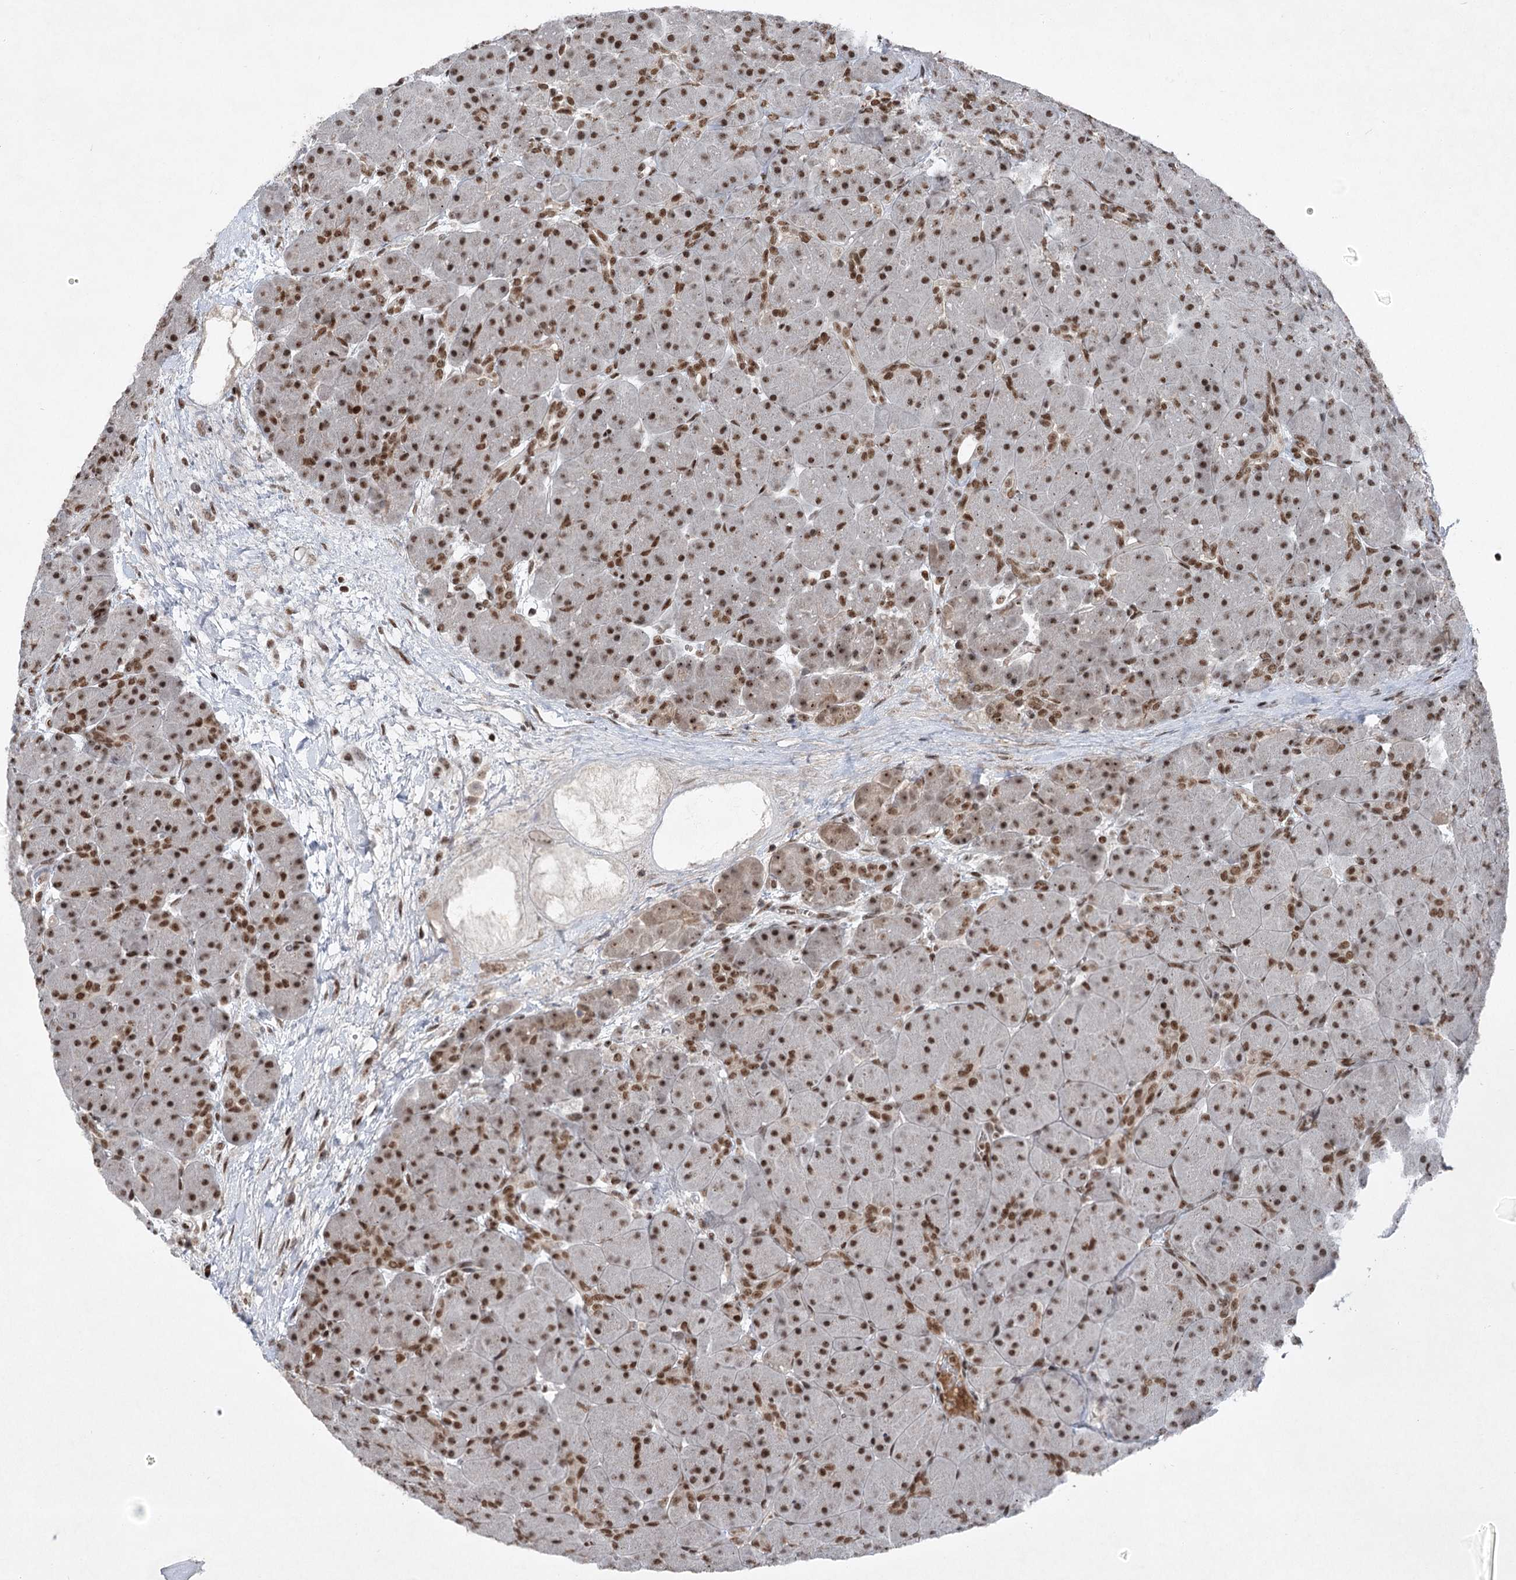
{"staining": {"intensity": "strong", "quantity": ">75%", "location": "nuclear"}, "tissue": "pancreas", "cell_type": "Exocrine glandular cells", "image_type": "normal", "snomed": [{"axis": "morphology", "description": "Normal tissue, NOS"}, {"axis": "topography", "description": "Pancreas"}], "caption": "Protein staining of normal pancreas demonstrates strong nuclear positivity in about >75% of exocrine glandular cells.", "gene": "CGGBP1", "patient": {"sex": "male", "age": 66}}